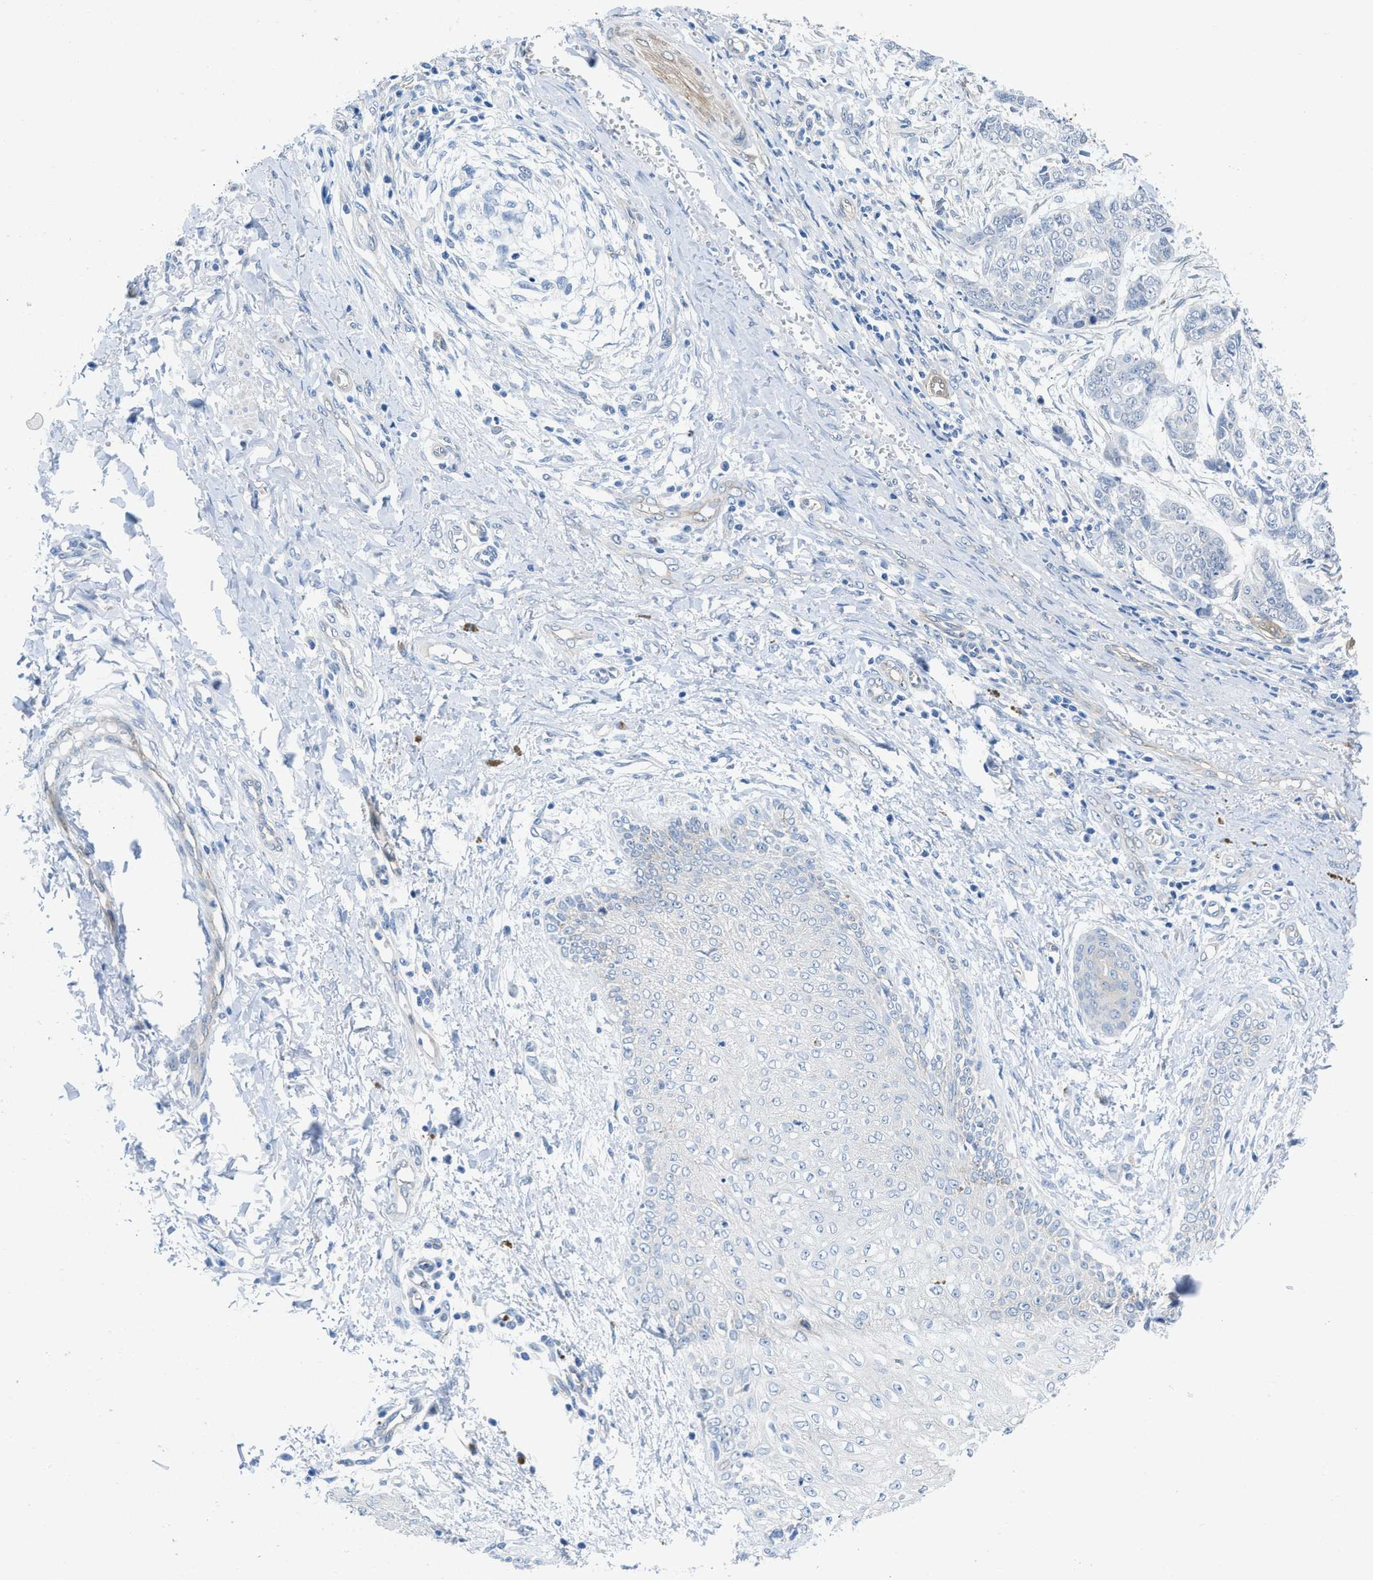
{"staining": {"intensity": "negative", "quantity": "none", "location": "none"}, "tissue": "skin cancer", "cell_type": "Tumor cells", "image_type": "cancer", "snomed": [{"axis": "morphology", "description": "Basal cell carcinoma"}, {"axis": "topography", "description": "Skin"}], "caption": "IHC image of neoplastic tissue: human skin cancer (basal cell carcinoma) stained with DAB (3,3'-diaminobenzidine) shows no significant protein positivity in tumor cells.", "gene": "PDLIM5", "patient": {"sex": "female", "age": 64}}